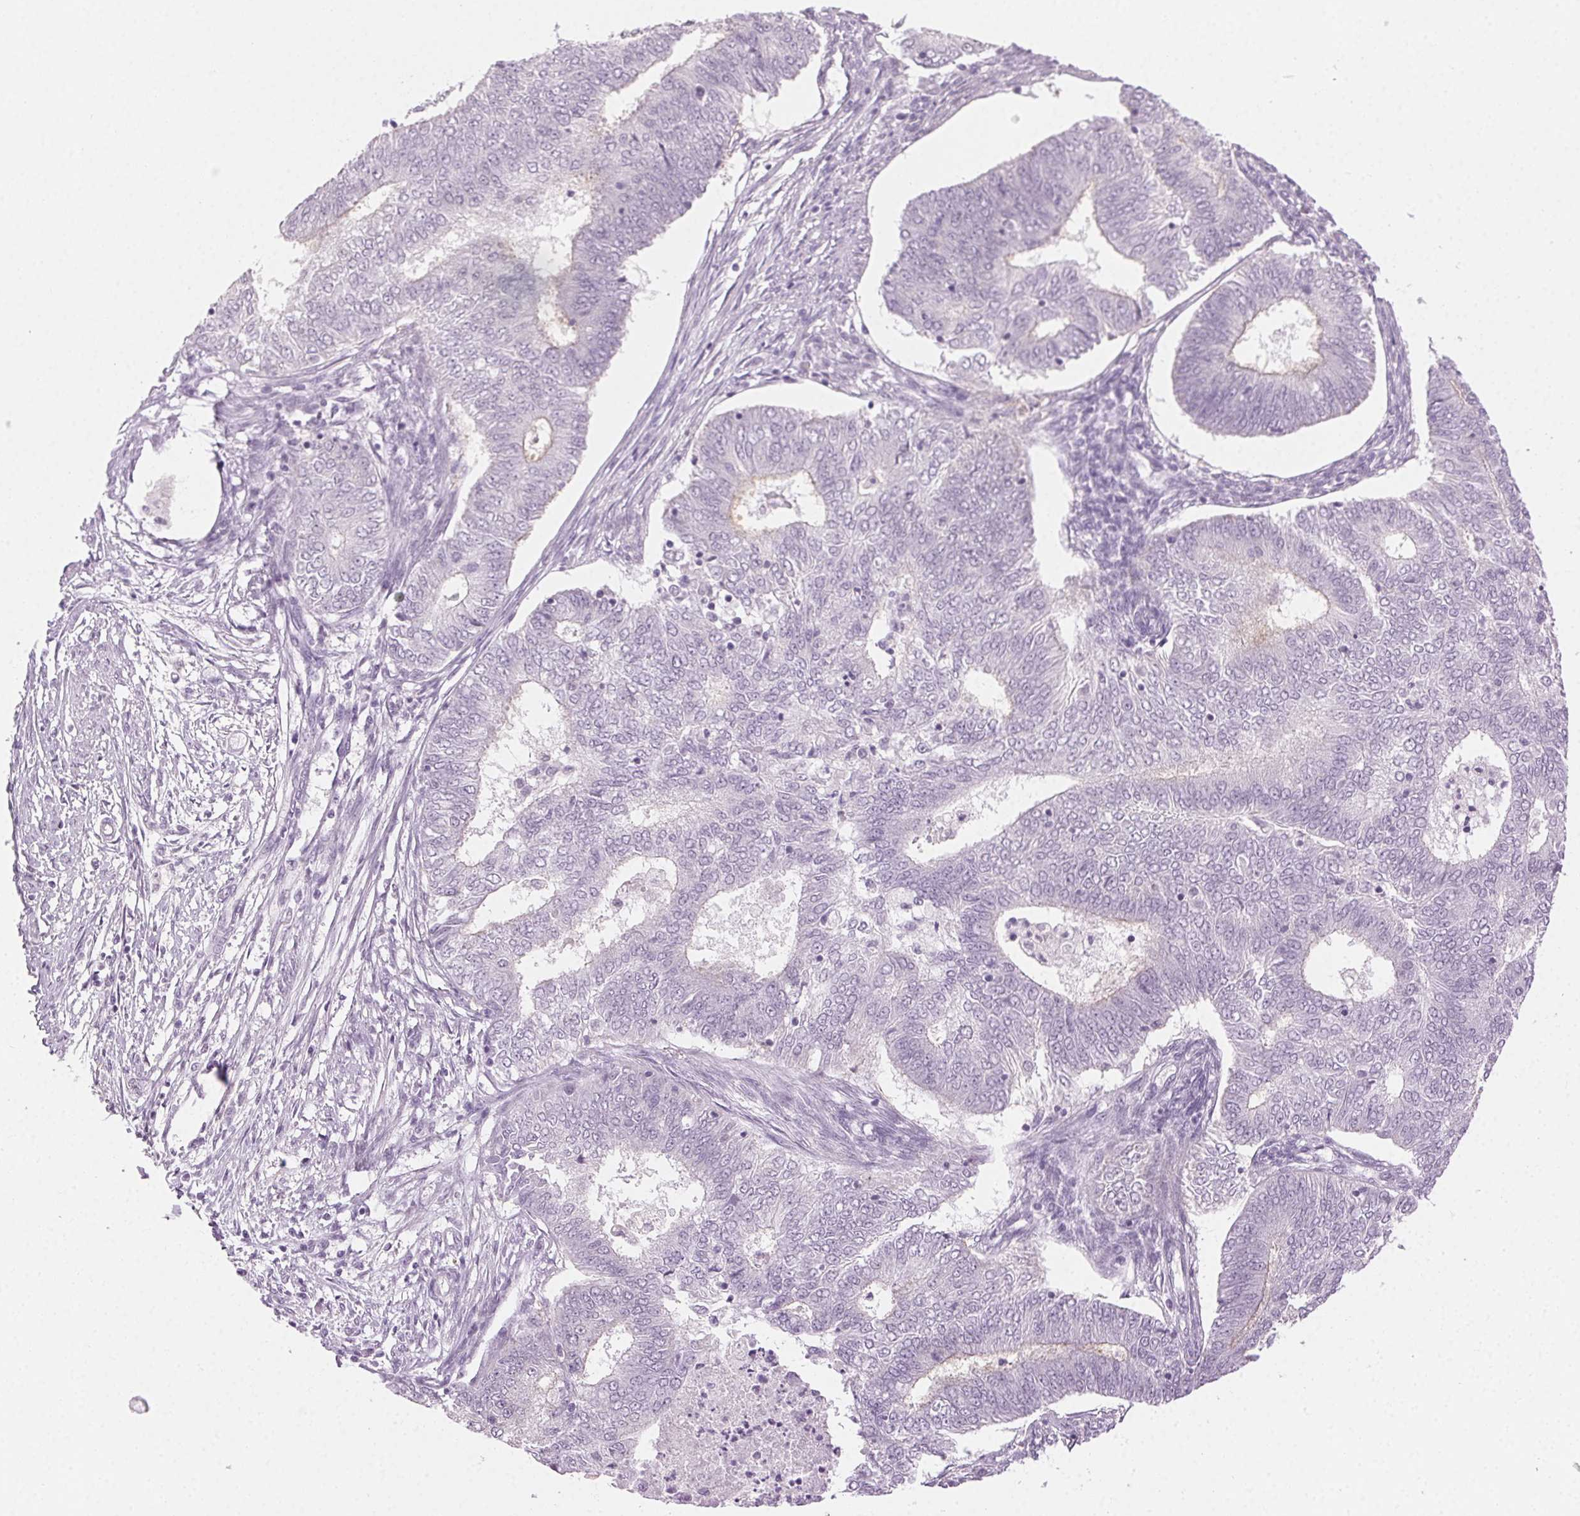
{"staining": {"intensity": "negative", "quantity": "none", "location": "none"}, "tissue": "endometrial cancer", "cell_type": "Tumor cells", "image_type": "cancer", "snomed": [{"axis": "morphology", "description": "Adenocarcinoma, NOS"}, {"axis": "topography", "description": "Endometrium"}], "caption": "This is a micrograph of immunohistochemistry (IHC) staining of endometrial adenocarcinoma, which shows no expression in tumor cells. Nuclei are stained in blue.", "gene": "AIF1L", "patient": {"sex": "female", "age": 62}}